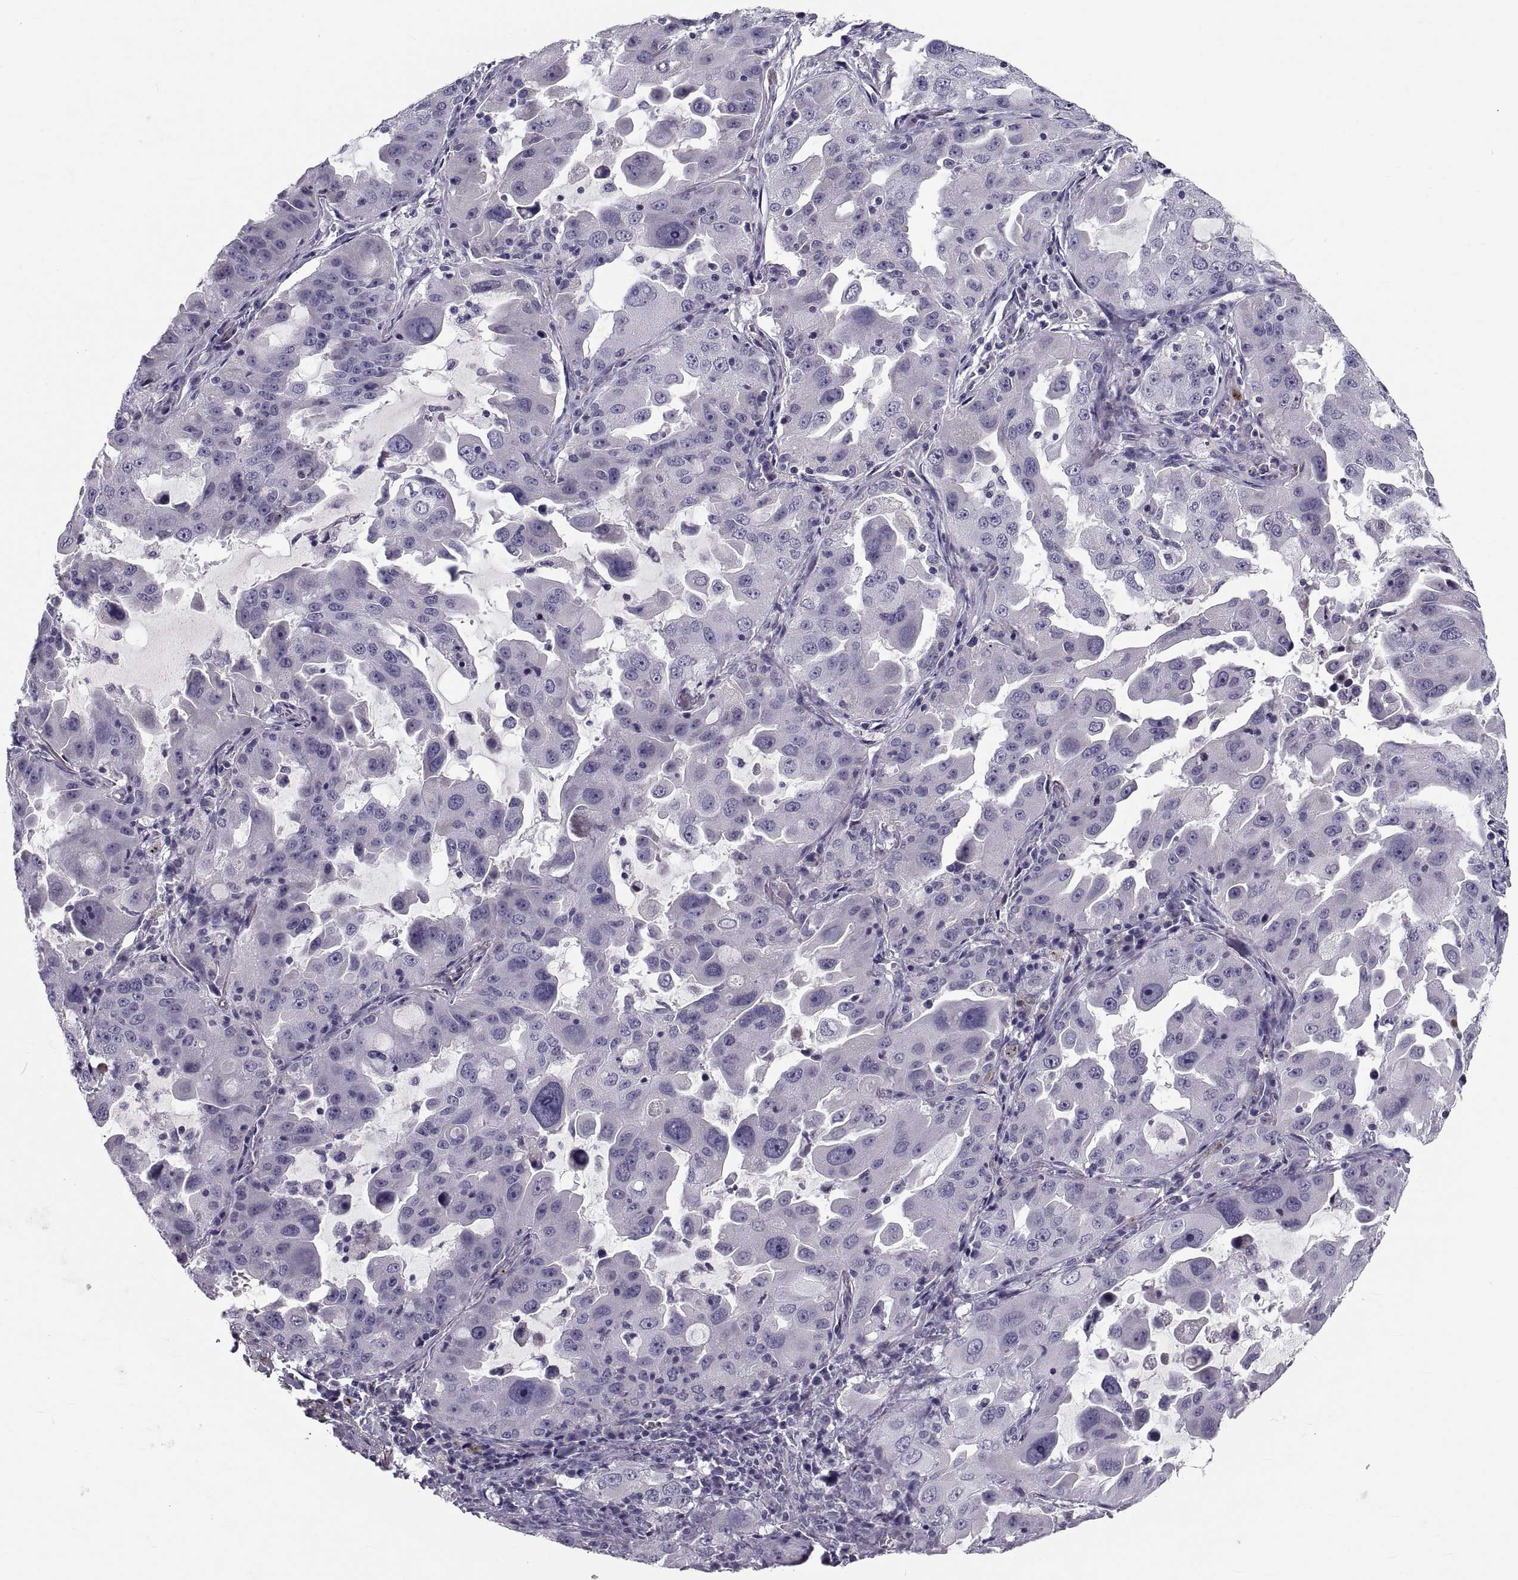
{"staining": {"intensity": "negative", "quantity": "none", "location": "none"}, "tissue": "lung cancer", "cell_type": "Tumor cells", "image_type": "cancer", "snomed": [{"axis": "morphology", "description": "Adenocarcinoma, NOS"}, {"axis": "topography", "description": "Lung"}], "caption": "The micrograph displays no significant staining in tumor cells of lung cancer (adenocarcinoma).", "gene": "PDZRN4", "patient": {"sex": "female", "age": 61}}